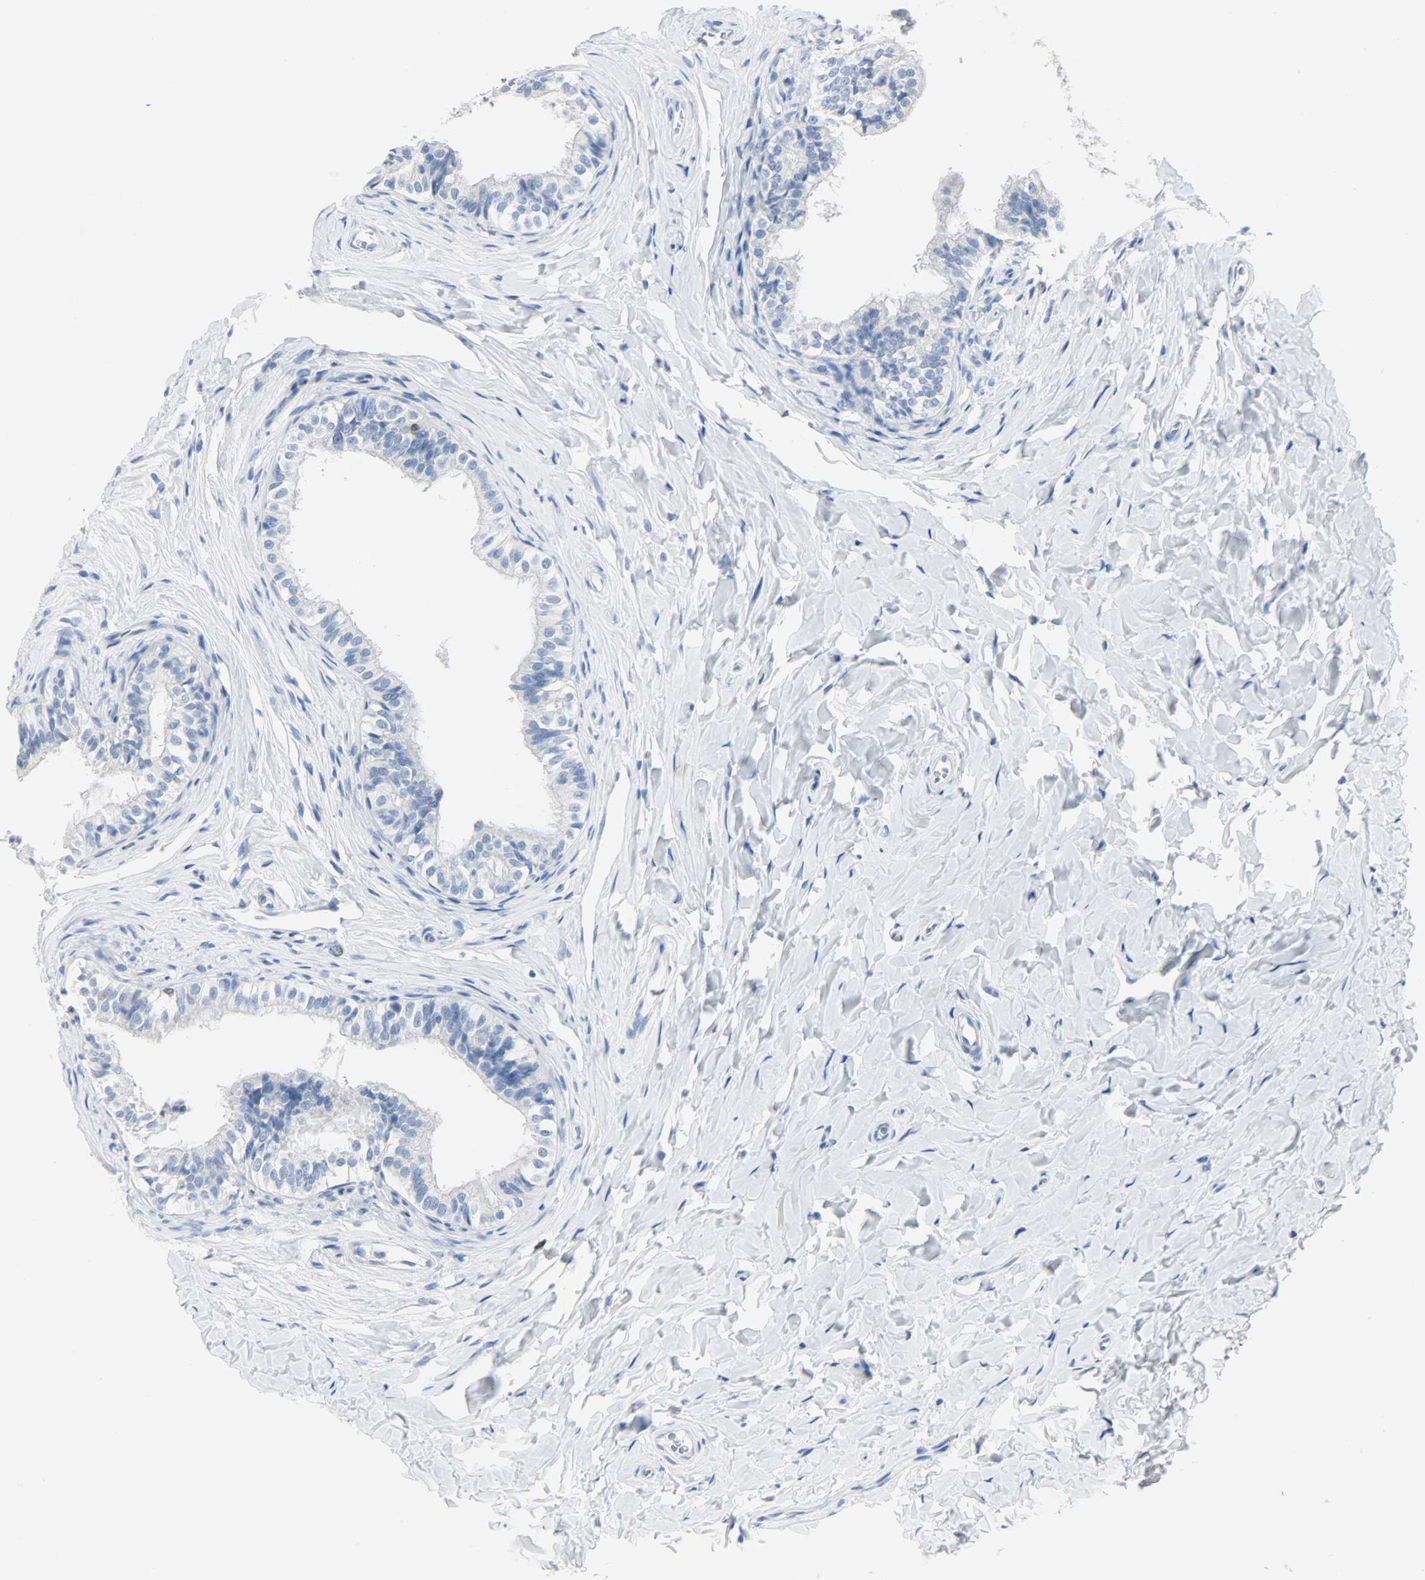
{"staining": {"intensity": "negative", "quantity": "none", "location": "none"}, "tissue": "epididymis", "cell_type": "Glandular cells", "image_type": "normal", "snomed": [{"axis": "morphology", "description": "Normal tissue, NOS"}, {"axis": "topography", "description": "Soft tissue"}, {"axis": "topography", "description": "Epididymis"}], "caption": "This is an immunohistochemistry micrograph of benign epididymis. There is no positivity in glandular cells.", "gene": "HELLS", "patient": {"sex": "male", "age": 26}}